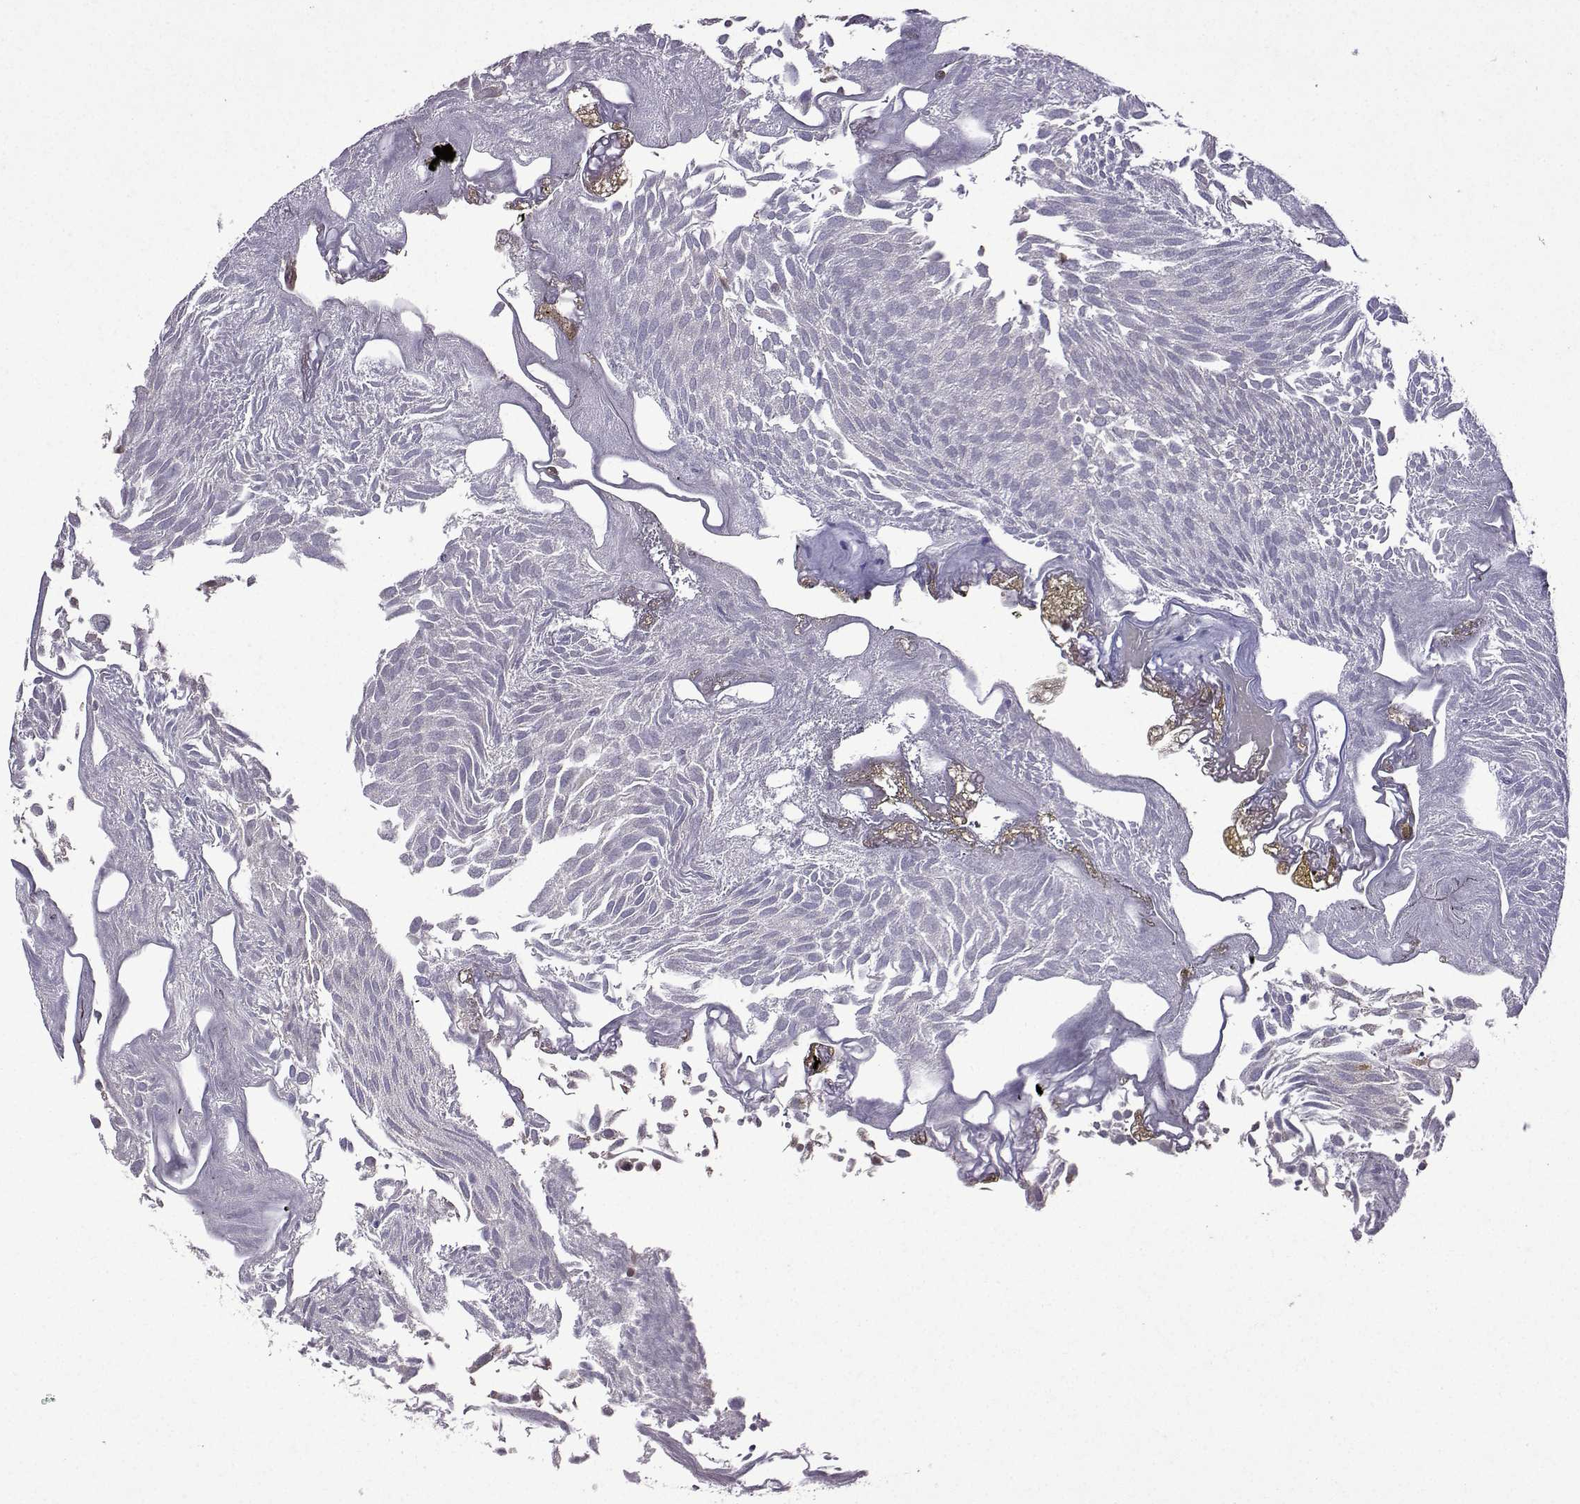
{"staining": {"intensity": "negative", "quantity": "none", "location": "none"}, "tissue": "urothelial cancer", "cell_type": "Tumor cells", "image_type": "cancer", "snomed": [{"axis": "morphology", "description": "Urothelial carcinoma, Low grade"}, {"axis": "topography", "description": "Urinary bladder"}], "caption": "Immunohistochemical staining of urothelial carcinoma (low-grade) demonstrates no significant expression in tumor cells. (Stains: DAB (3,3'-diaminobenzidine) immunohistochemistry with hematoxylin counter stain, Microscopy: brightfield microscopy at high magnification).", "gene": "CCL28", "patient": {"sex": "male", "age": 52}}